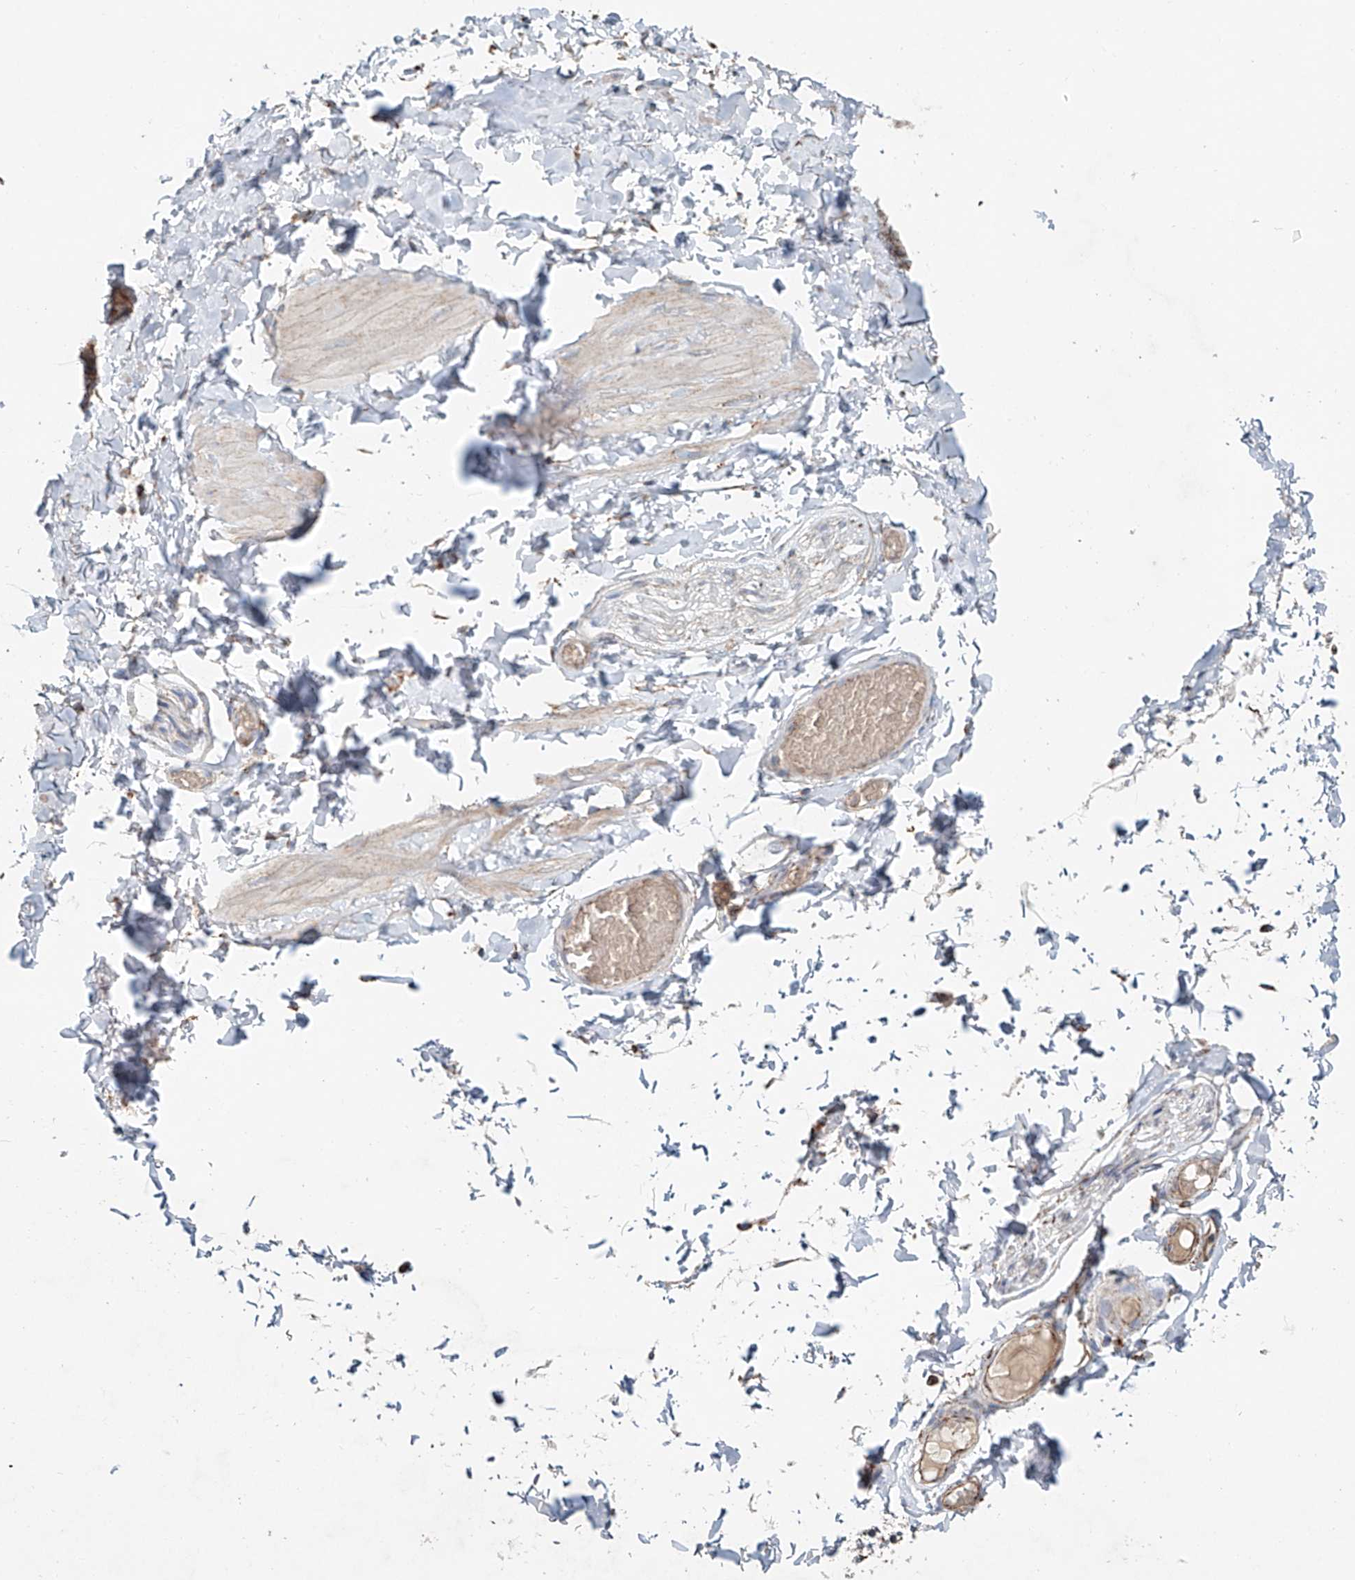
{"staining": {"intensity": "moderate", "quantity": "25%-75%", "location": "cytoplasmic/membranous"}, "tissue": "adipose tissue", "cell_type": "Adipocytes", "image_type": "normal", "snomed": [{"axis": "morphology", "description": "Normal tissue, NOS"}, {"axis": "topography", "description": "Adipose tissue"}, {"axis": "topography", "description": "Vascular tissue"}, {"axis": "topography", "description": "Peripheral nerve tissue"}], "caption": "A medium amount of moderate cytoplasmic/membranous expression is identified in about 25%-75% of adipocytes in normal adipose tissue. (IHC, brightfield microscopy, high magnification).", "gene": "CARD10", "patient": {"sex": "male", "age": 25}}